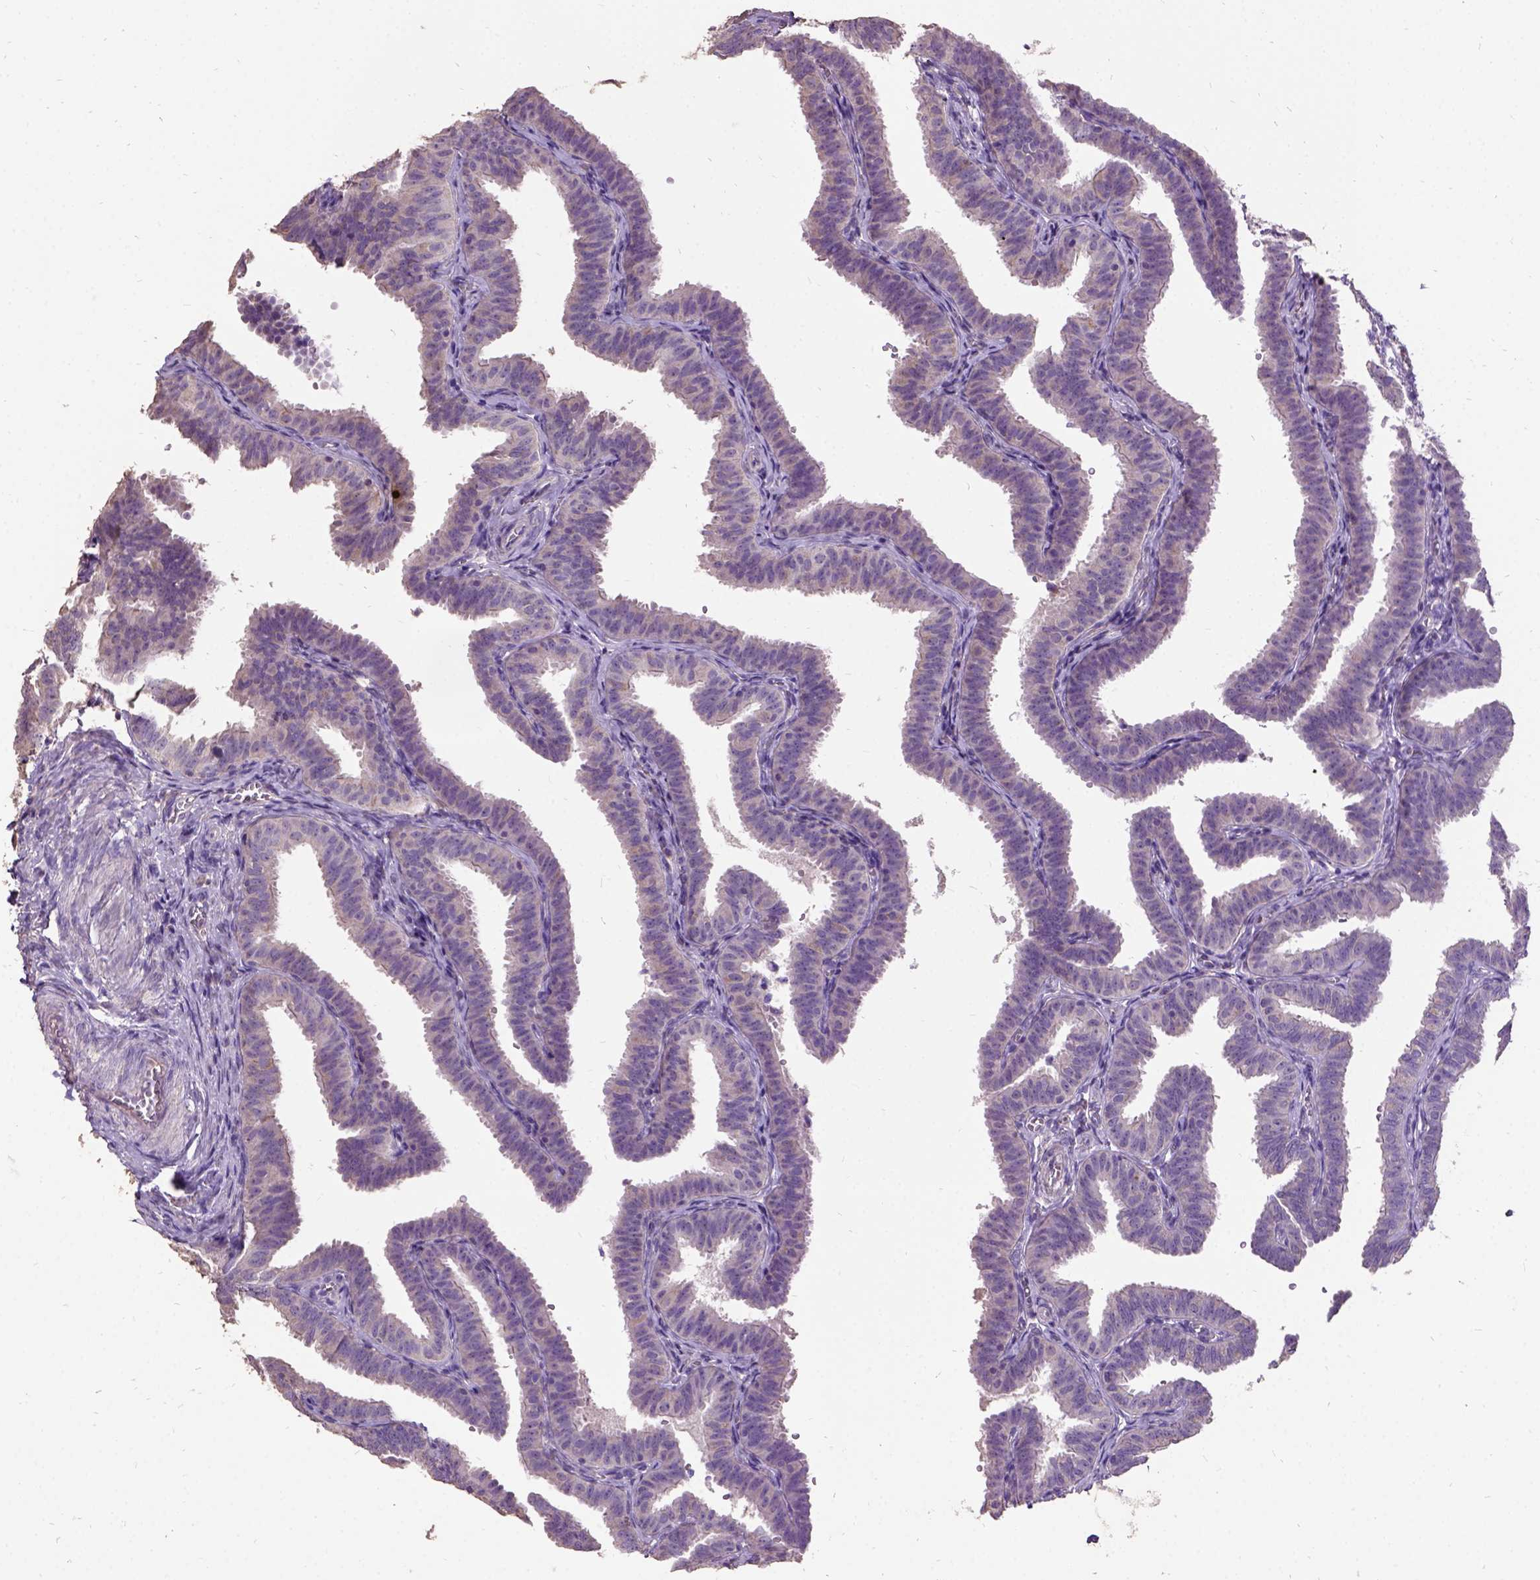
{"staining": {"intensity": "weak", "quantity": "25%-75%", "location": "cytoplasmic/membranous"}, "tissue": "fallopian tube", "cell_type": "Glandular cells", "image_type": "normal", "snomed": [{"axis": "morphology", "description": "Normal tissue, NOS"}, {"axis": "topography", "description": "Fallopian tube"}], "caption": "Immunohistochemistry micrograph of benign fallopian tube: human fallopian tube stained using immunohistochemistry displays low levels of weak protein expression localized specifically in the cytoplasmic/membranous of glandular cells, appearing as a cytoplasmic/membranous brown color.", "gene": "DQX1", "patient": {"sex": "female", "age": 25}}